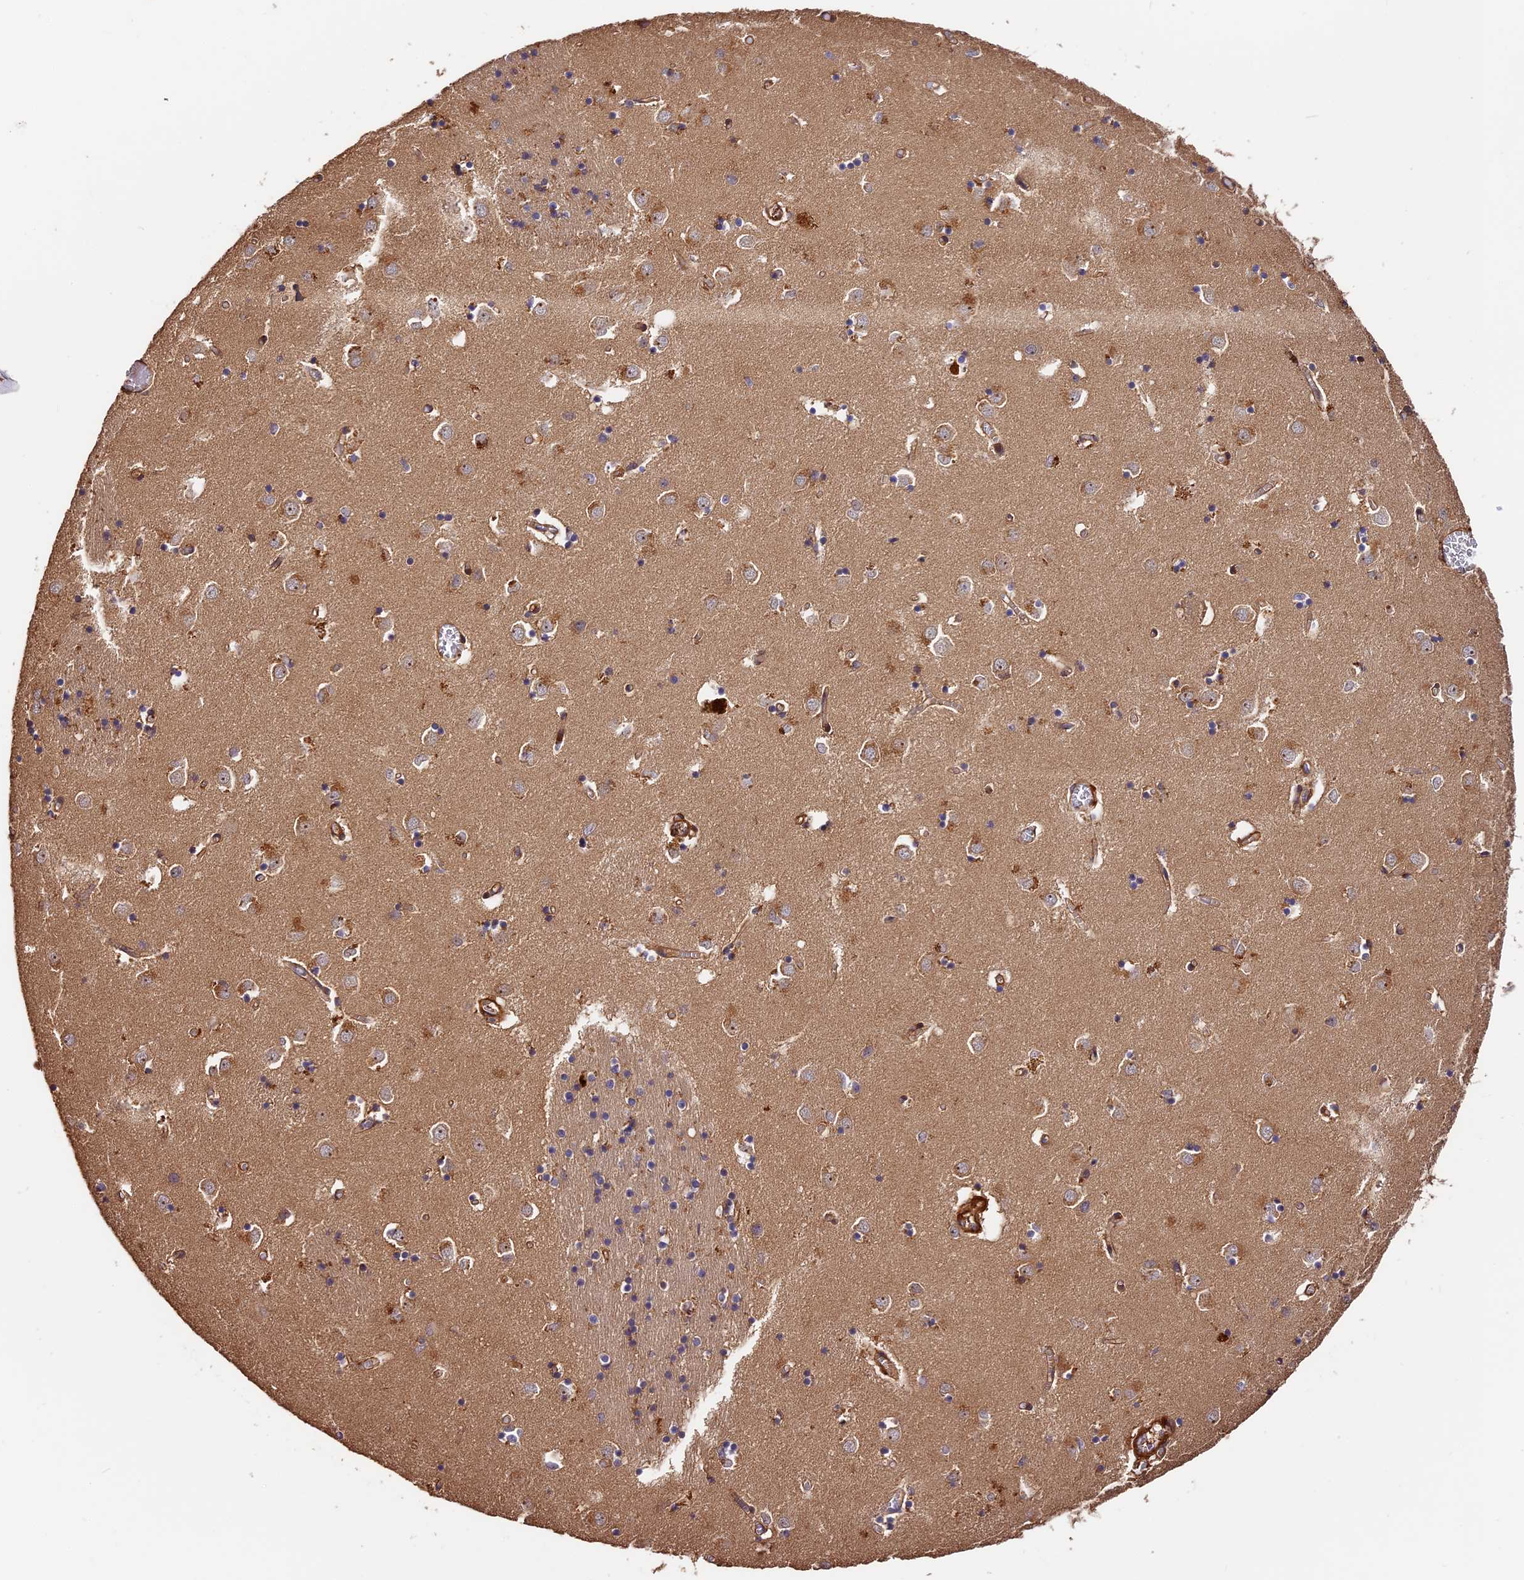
{"staining": {"intensity": "moderate", "quantity": "25%-75%", "location": "cytoplasmic/membranous"}, "tissue": "caudate", "cell_type": "Glial cells", "image_type": "normal", "snomed": [{"axis": "morphology", "description": "Normal tissue, NOS"}, {"axis": "topography", "description": "Lateral ventricle wall"}], "caption": "DAB (3,3'-diaminobenzidine) immunohistochemical staining of benign caudate shows moderate cytoplasmic/membranous protein staining in approximately 25%-75% of glial cells.", "gene": "MMP15", "patient": {"sex": "male", "age": 70}}